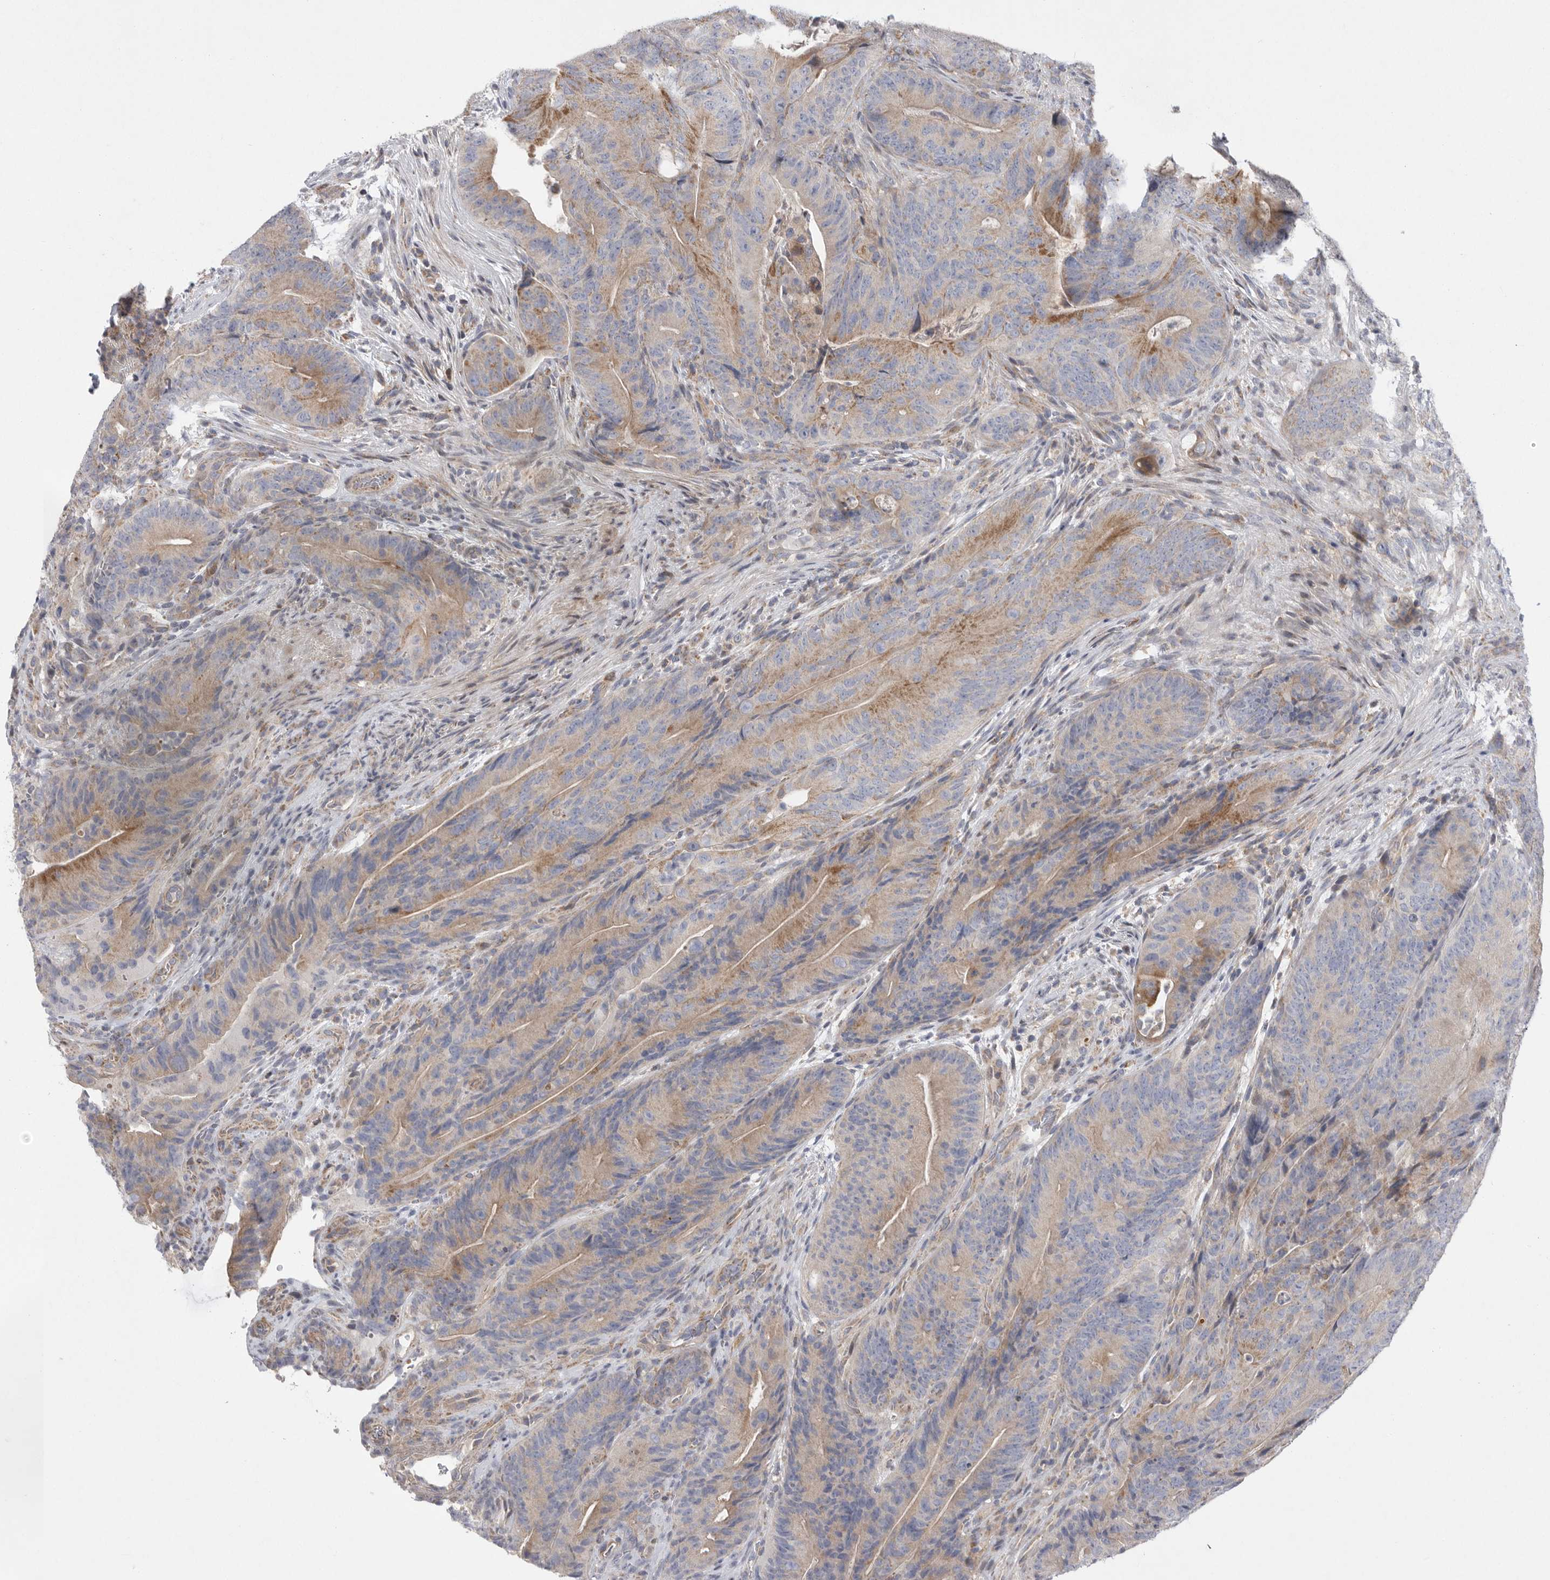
{"staining": {"intensity": "moderate", "quantity": "25%-75%", "location": "cytoplasmic/membranous"}, "tissue": "colorectal cancer", "cell_type": "Tumor cells", "image_type": "cancer", "snomed": [{"axis": "morphology", "description": "Normal tissue, NOS"}, {"axis": "topography", "description": "Colon"}], "caption": "Colorectal cancer stained with a protein marker demonstrates moderate staining in tumor cells.", "gene": "MPZL1", "patient": {"sex": "female", "age": 82}}